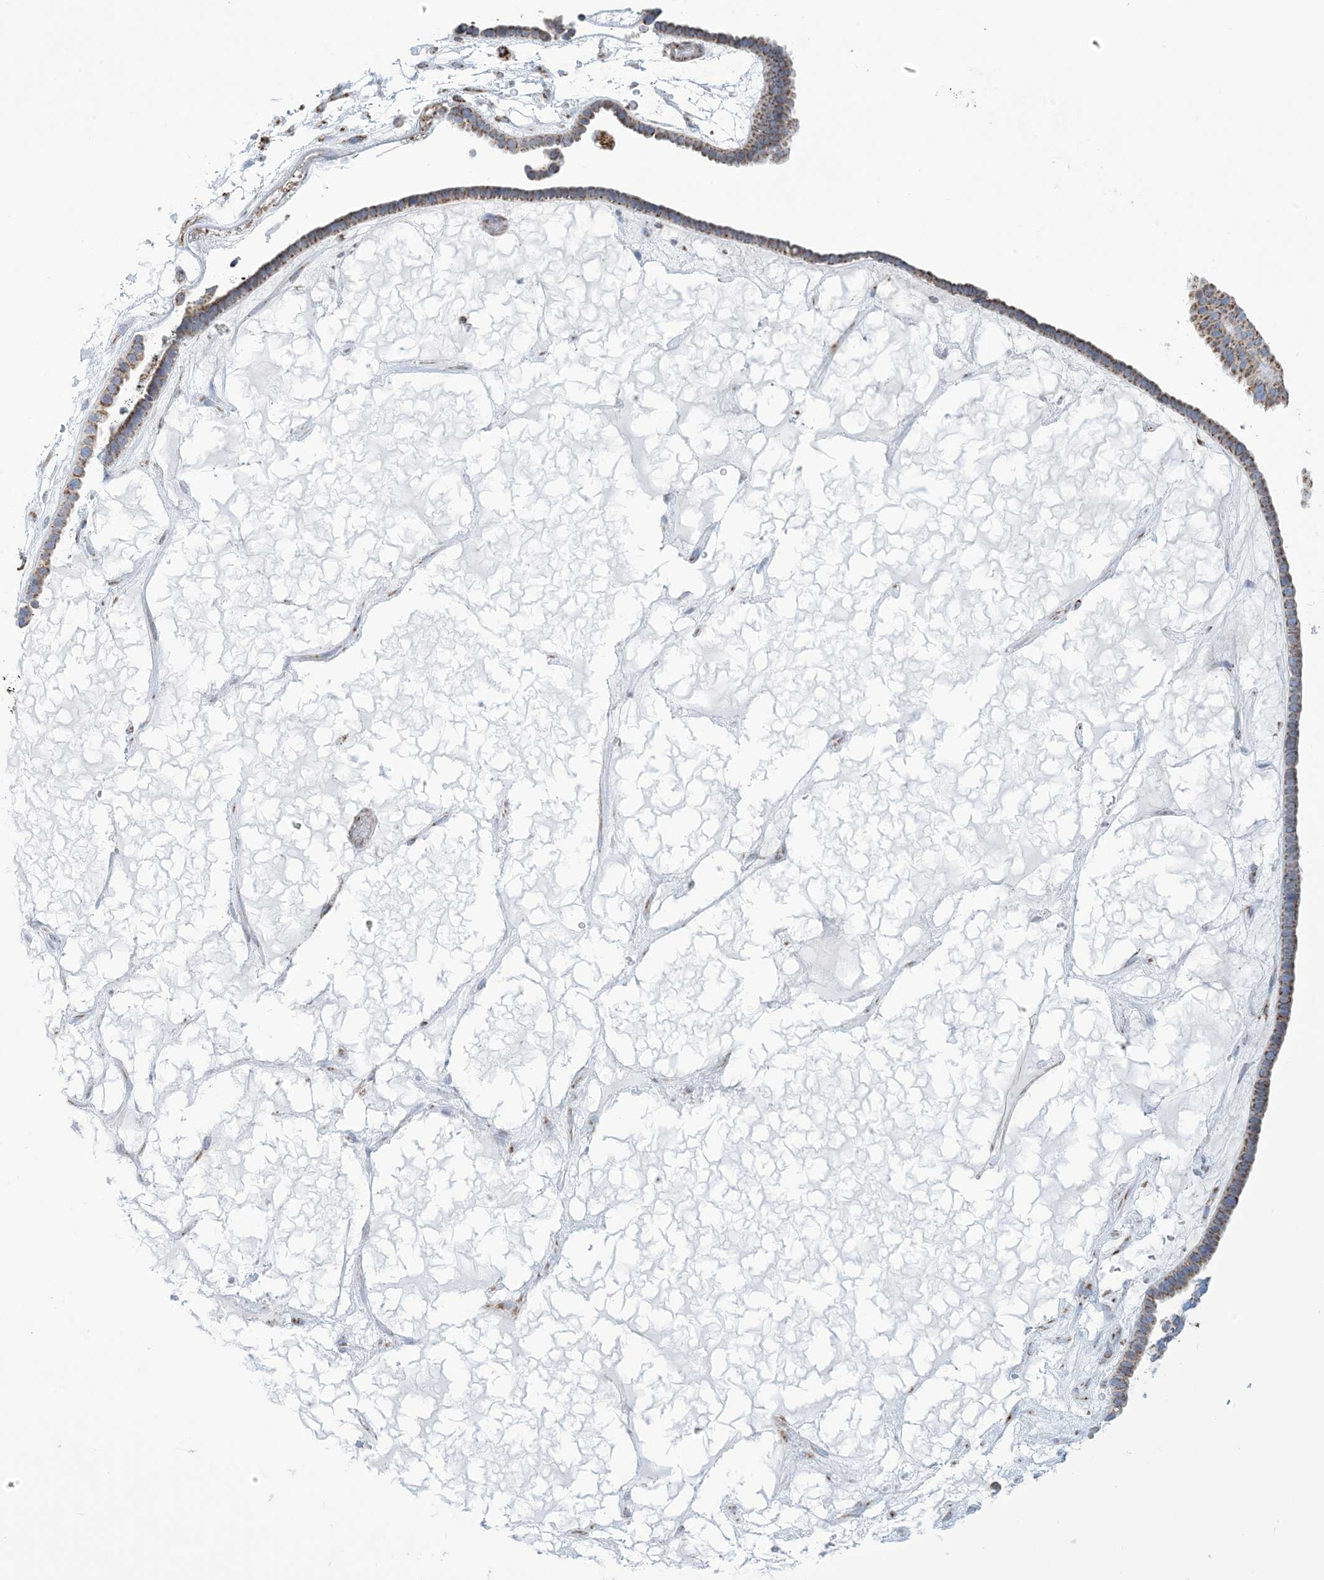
{"staining": {"intensity": "moderate", "quantity": ">75%", "location": "cytoplasmic/membranous"}, "tissue": "ovarian cancer", "cell_type": "Tumor cells", "image_type": "cancer", "snomed": [{"axis": "morphology", "description": "Cystadenocarcinoma, serous, NOS"}, {"axis": "topography", "description": "Ovary"}], "caption": "A brown stain shows moderate cytoplasmic/membranous staining of a protein in serous cystadenocarcinoma (ovarian) tumor cells. The staining was performed using DAB (3,3'-diaminobenzidine) to visualize the protein expression in brown, while the nuclei were stained in blue with hematoxylin (Magnification: 20x).", "gene": "SAMM50", "patient": {"sex": "female", "age": 56}}